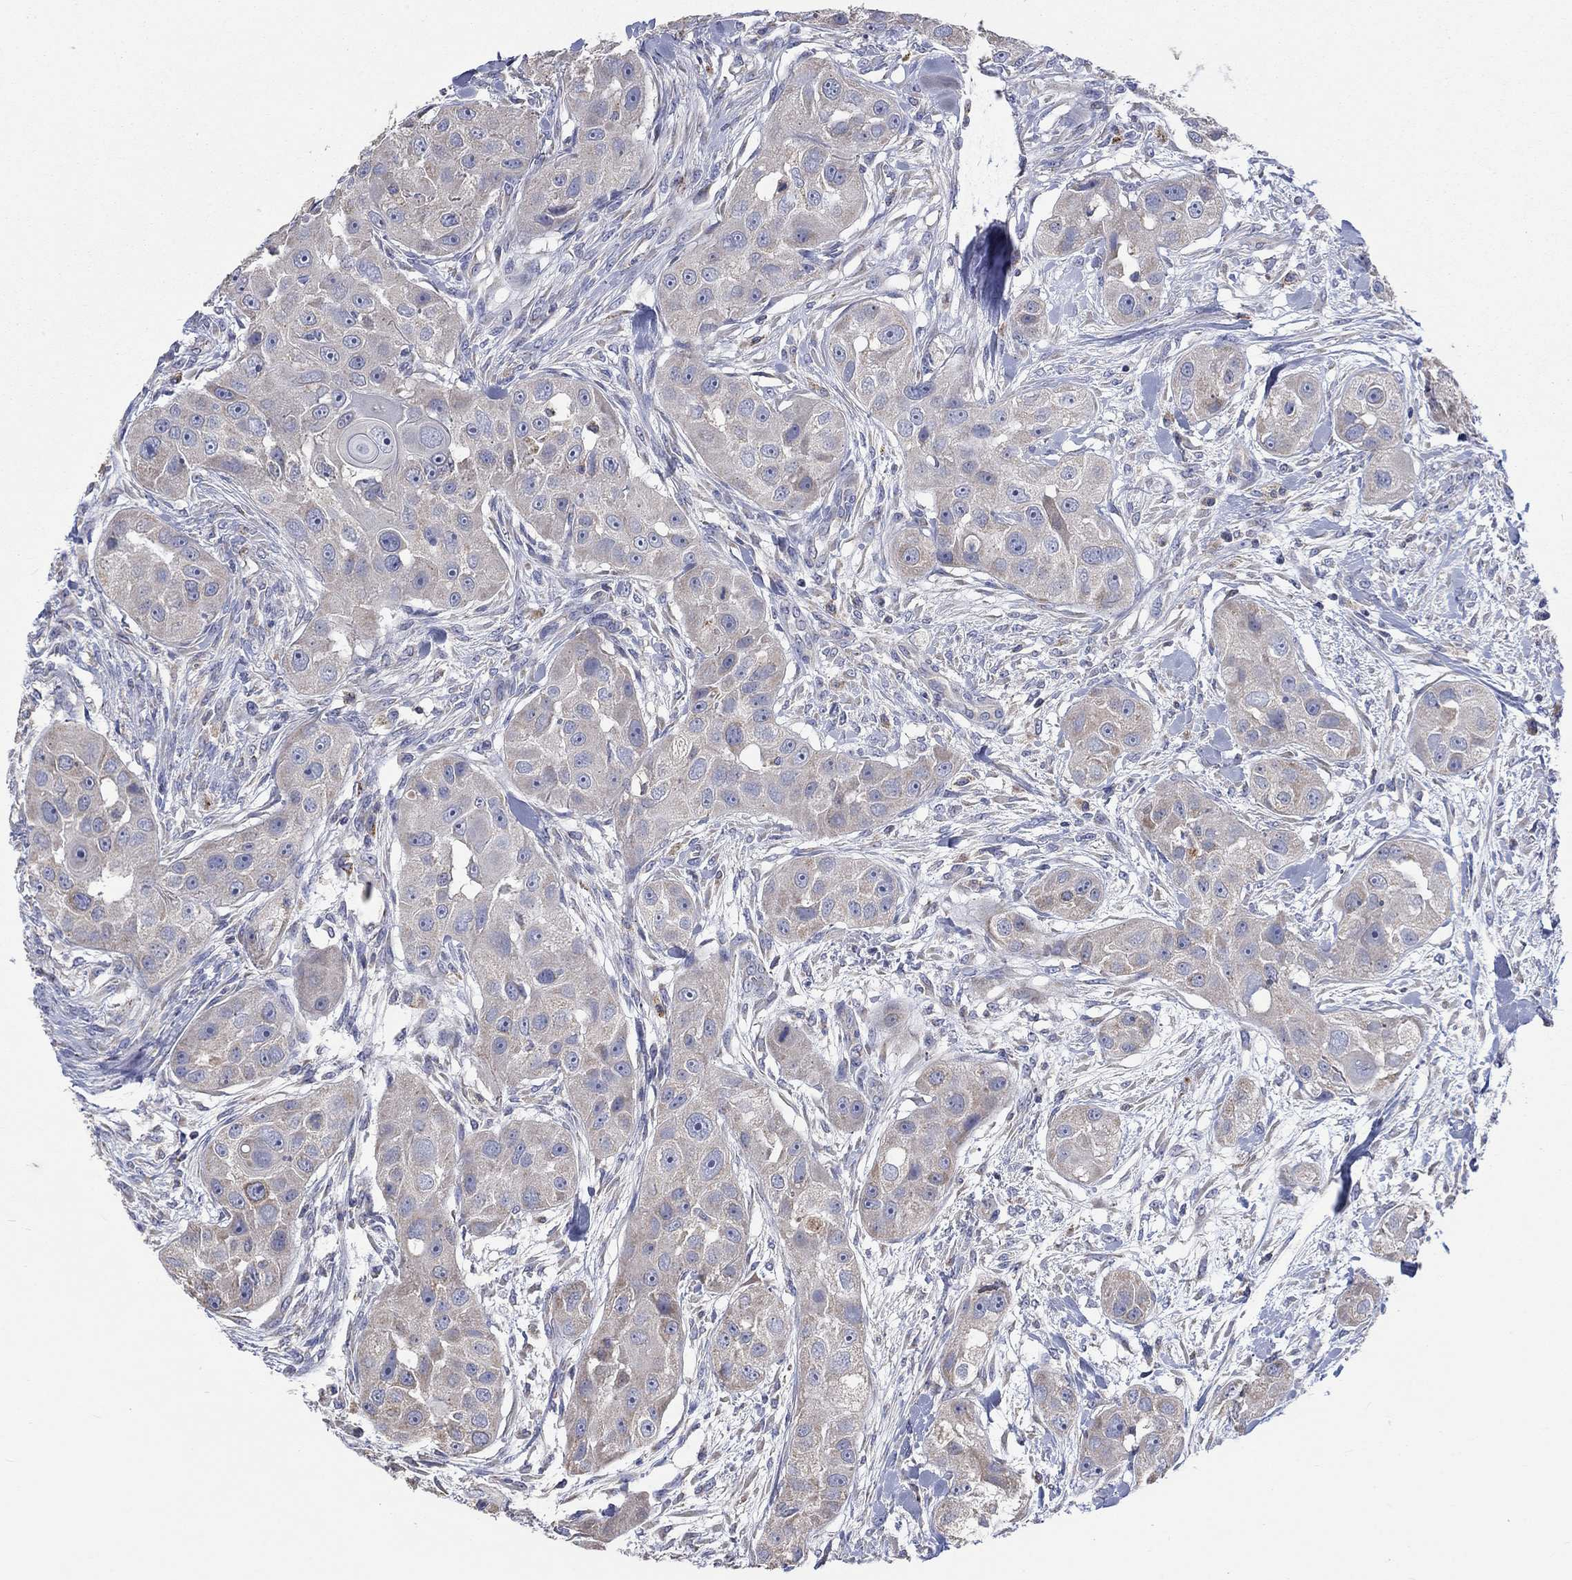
{"staining": {"intensity": "negative", "quantity": "none", "location": "none"}, "tissue": "head and neck cancer", "cell_type": "Tumor cells", "image_type": "cancer", "snomed": [{"axis": "morphology", "description": "Squamous cell carcinoma, NOS"}, {"axis": "topography", "description": "Head-Neck"}], "caption": "Immunohistochemistry (IHC) image of neoplastic tissue: human head and neck cancer (squamous cell carcinoma) stained with DAB reveals no significant protein expression in tumor cells.", "gene": "UGT8", "patient": {"sex": "male", "age": 51}}